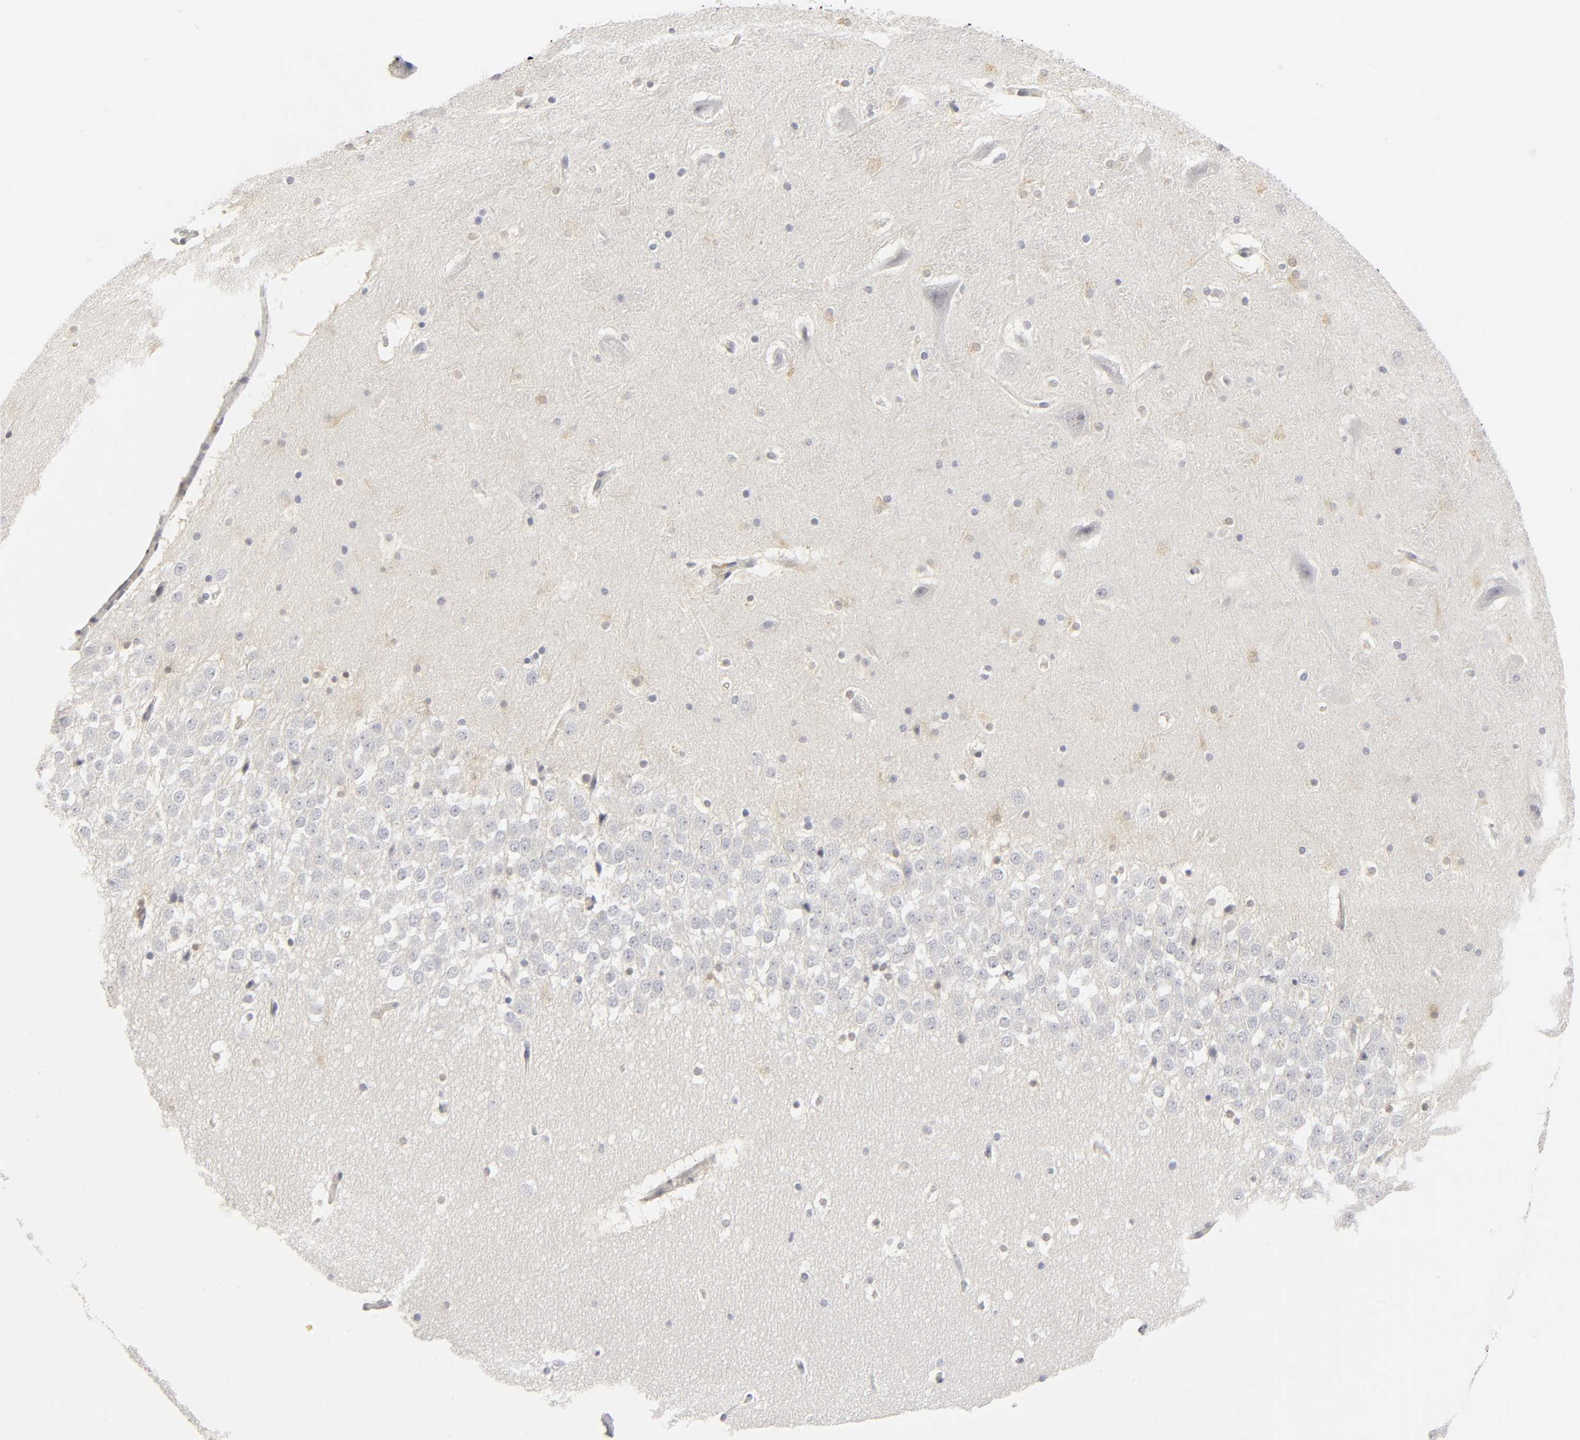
{"staining": {"intensity": "negative", "quantity": "none", "location": "none"}, "tissue": "hippocampus", "cell_type": "Glial cells", "image_type": "normal", "snomed": [{"axis": "morphology", "description": "Normal tissue, NOS"}, {"axis": "topography", "description": "Hippocampus"}], "caption": "This photomicrograph is of normal hippocampus stained with immunohistochemistry to label a protein in brown with the nuclei are counter-stained blue. There is no expression in glial cells.", "gene": "PDLIM3", "patient": {"sex": "male", "age": 45}}